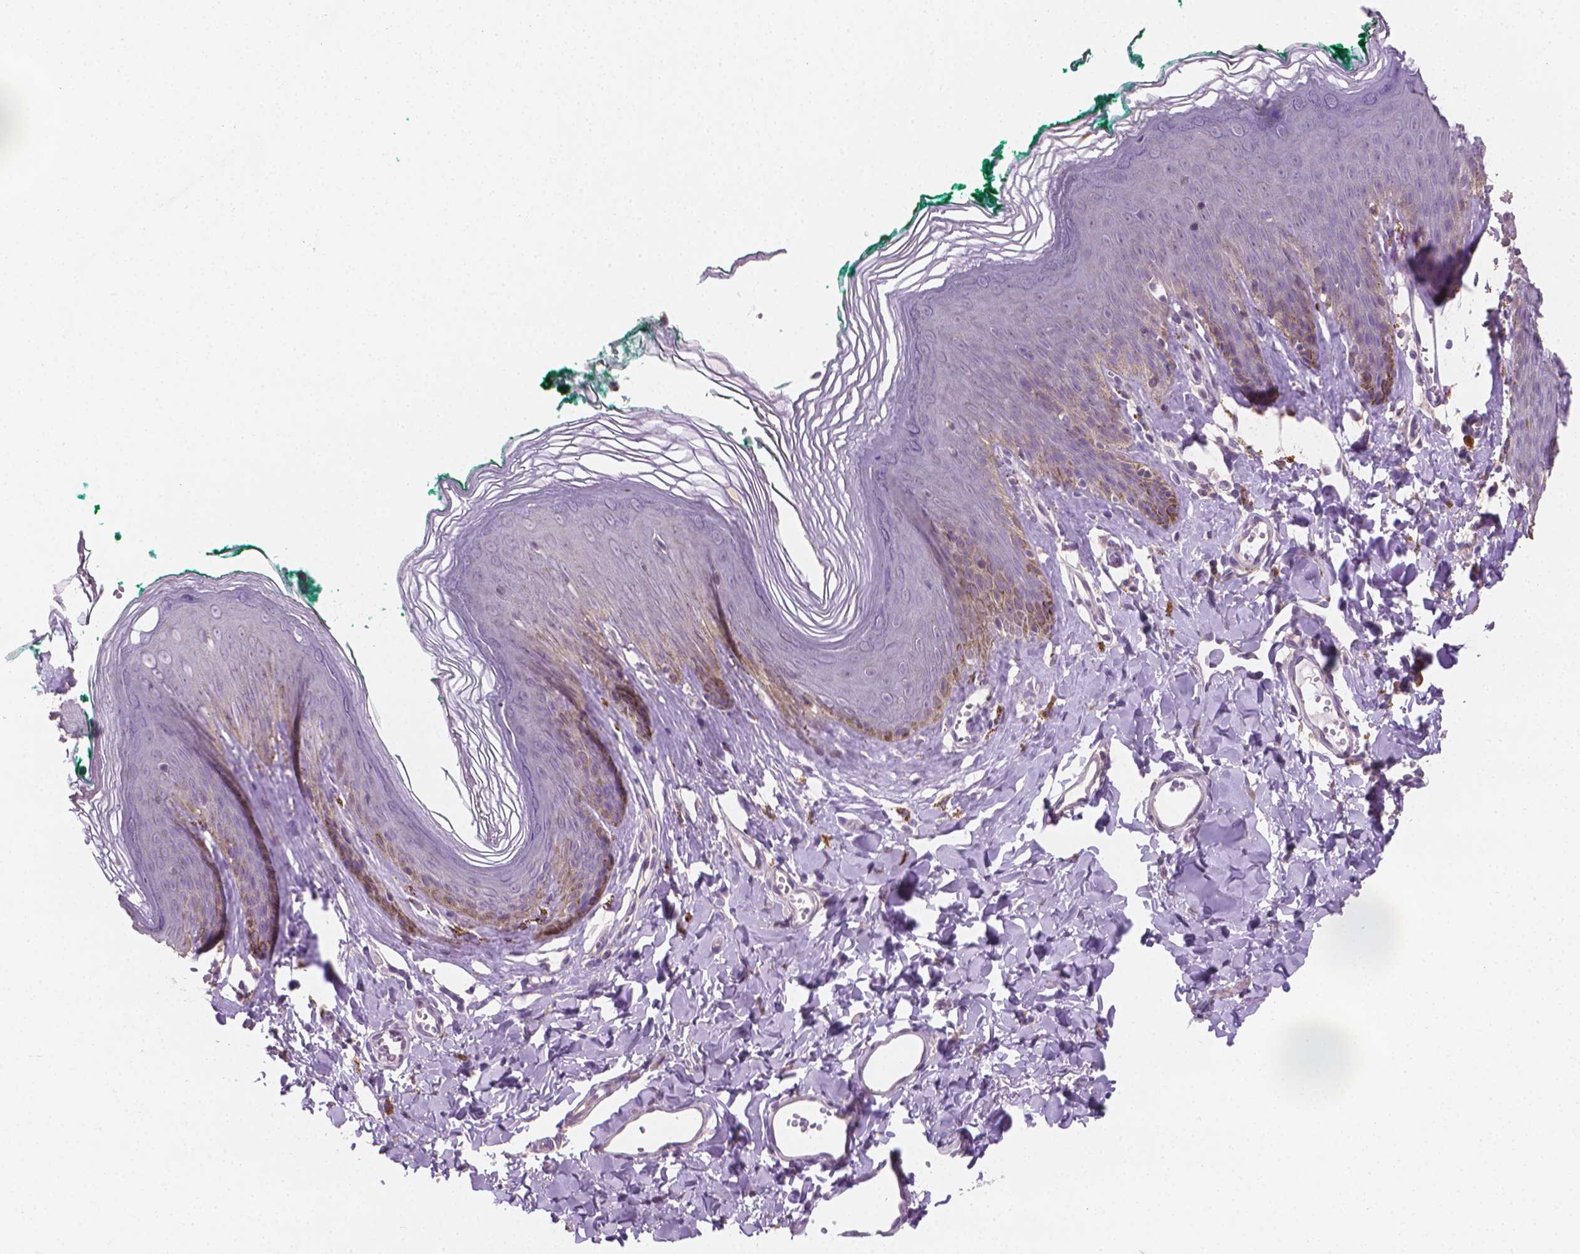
{"staining": {"intensity": "negative", "quantity": "none", "location": "none"}, "tissue": "skin", "cell_type": "Epidermal cells", "image_type": "normal", "snomed": [{"axis": "morphology", "description": "Normal tissue, NOS"}, {"axis": "topography", "description": "Vulva"}, {"axis": "topography", "description": "Peripheral nerve tissue"}], "caption": "Normal skin was stained to show a protein in brown. There is no significant expression in epidermal cells. (Brightfield microscopy of DAB (3,3'-diaminobenzidine) immunohistochemistry at high magnification).", "gene": "CATIP", "patient": {"sex": "female", "age": 66}}